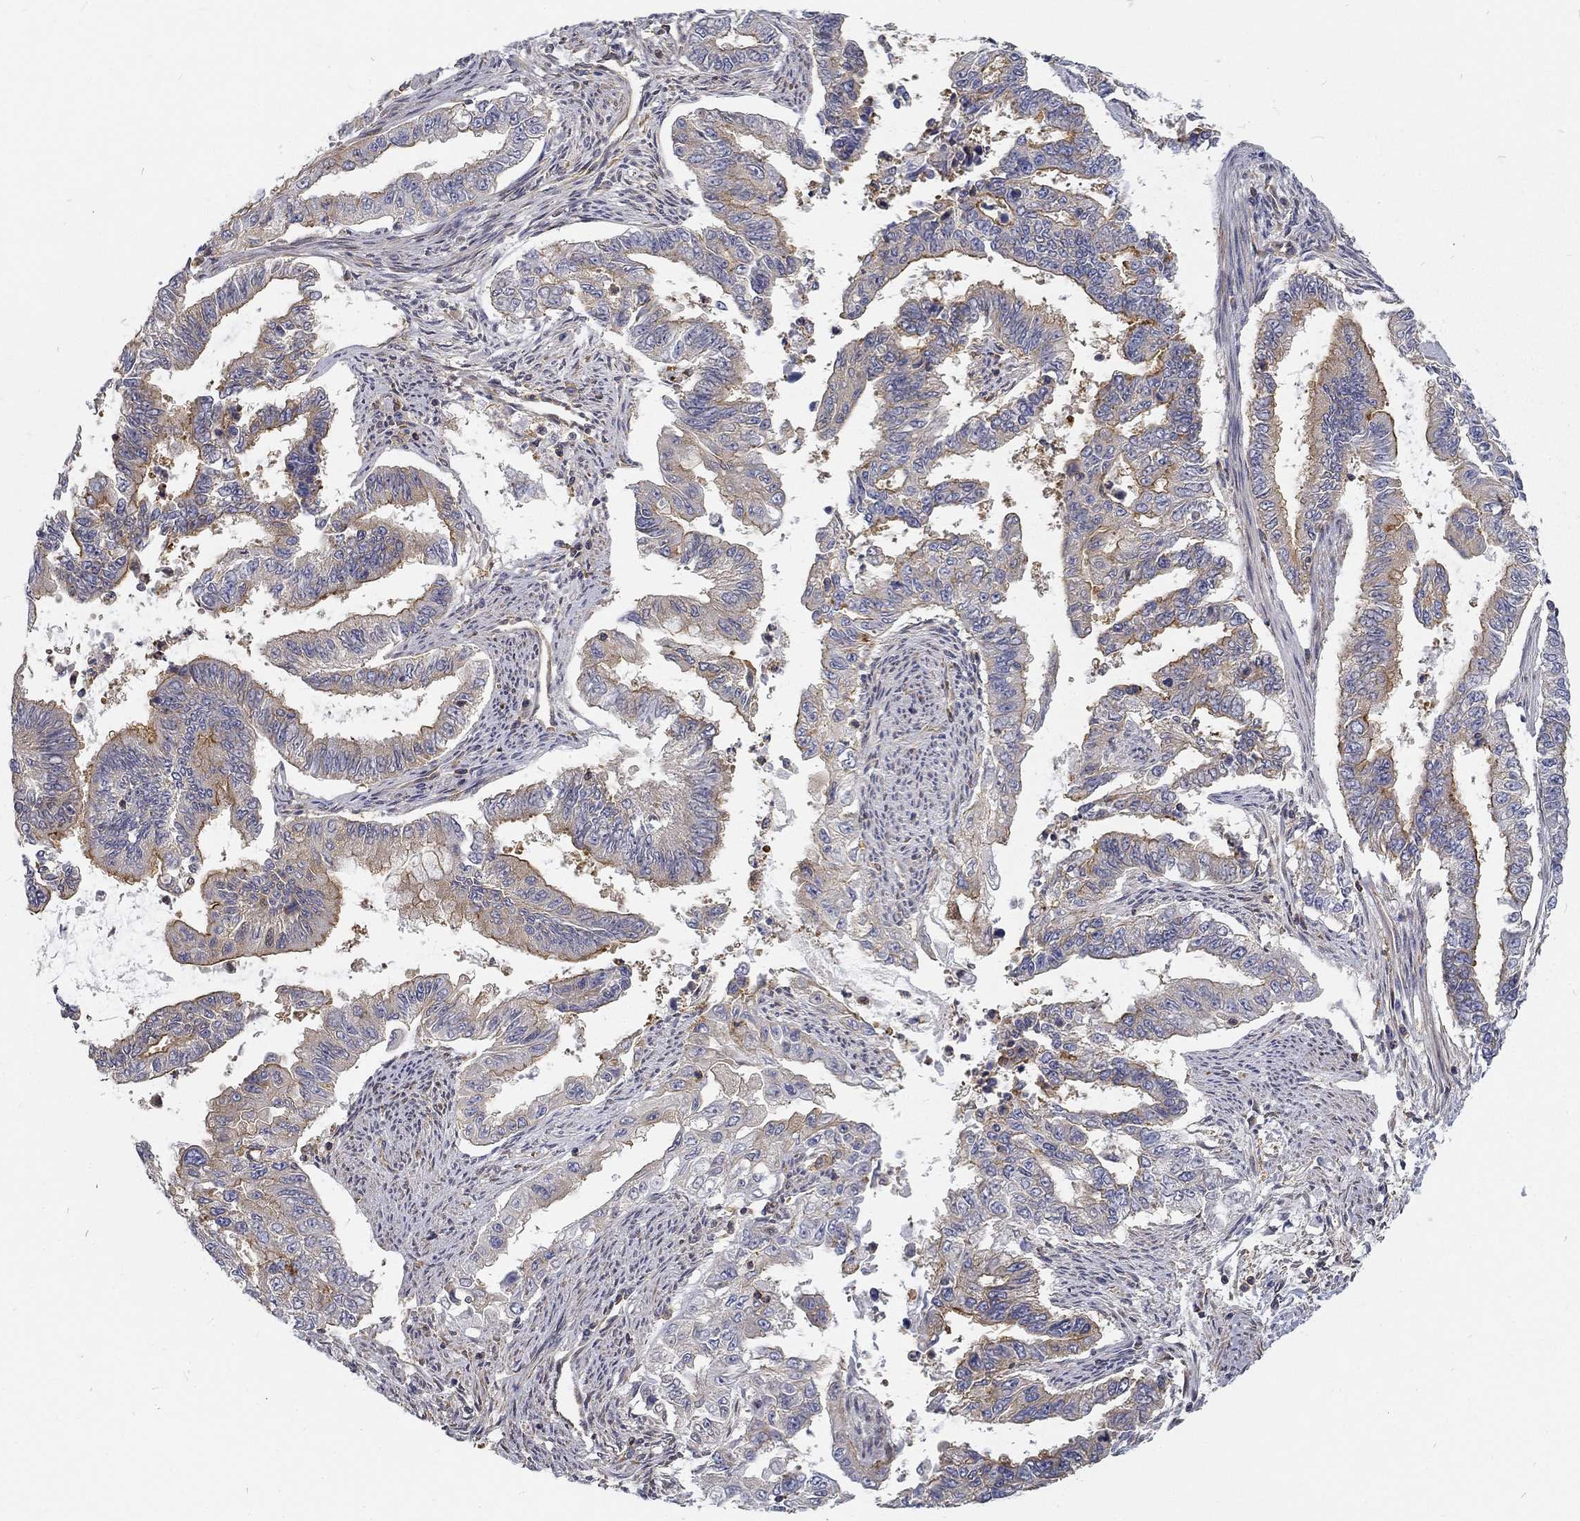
{"staining": {"intensity": "moderate", "quantity": "<25%", "location": "cytoplasmic/membranous"}, "tissue": "endometrial cancer", "cell_type": "Tumor cells", "image_type": "cancer", "snomed": [{"axis": "morphology", "description": "Adenocarcinoma, NOS"}, {"axis": "topography", "description": "Uterus"}], "caption": "Immunohistochemical staining of human endometrial adenocarcinoma displays moderate cytoplasmic/membranous protein positivity in about <25% of tumor cells.", "gene": "MTMR11", "patient": {"sex": "female", "age": 59}}